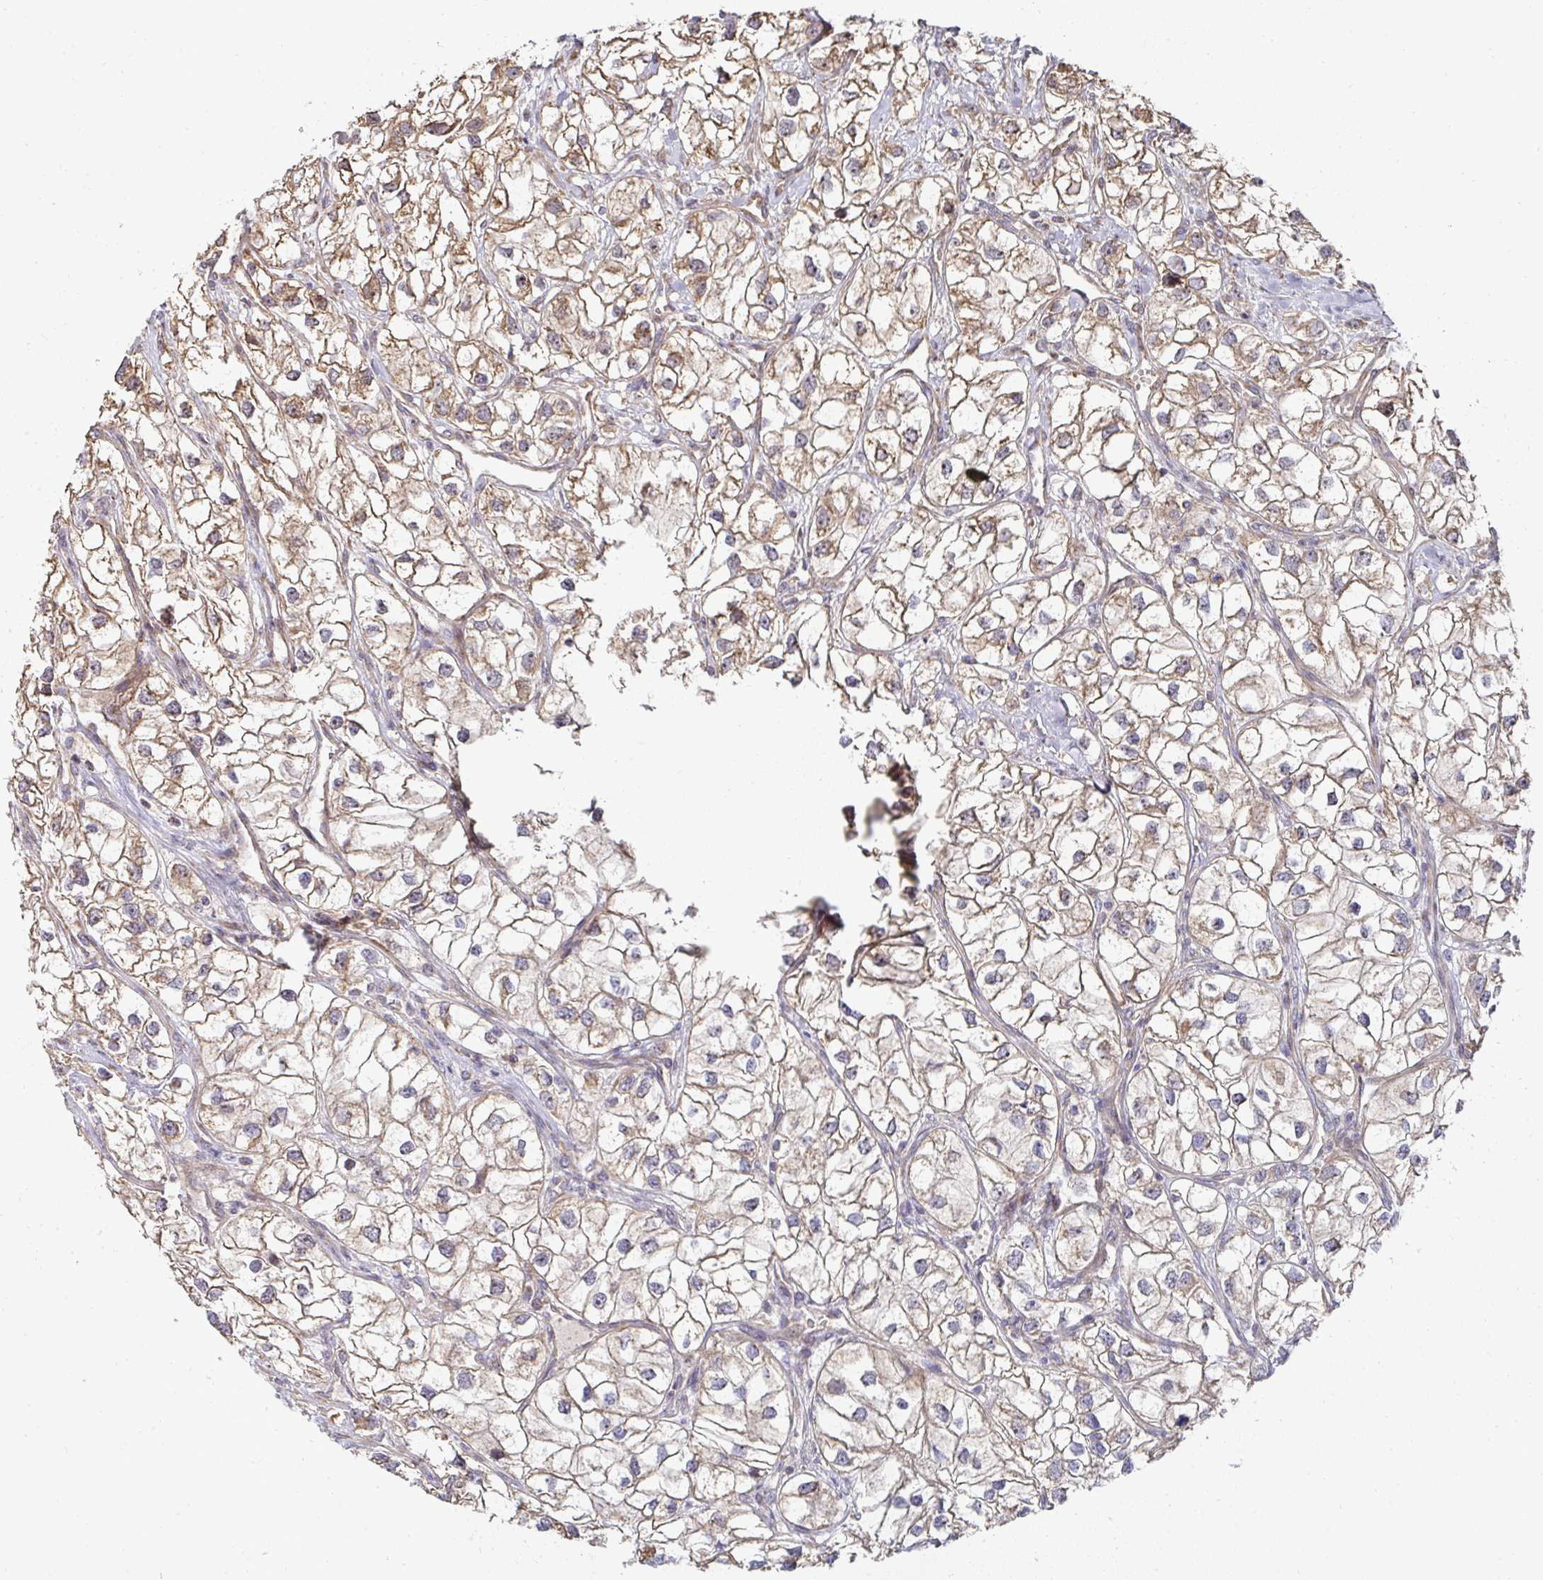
{"staining": {"intensity": "moderate", "quantity": ">75%", "location": "cytoplasmic/membranous"}, "tissue": "renal cancer", "cell_type": "Tumor cells", "image_type": "cancer", "snomed": [{"axis": "morphology", "description": "Adenocarcinoma, NOS"}, {"axis": "topography", "description": "Kidney"}], "caption": "Human renal adenocarcinoma stained with a protein marker exhibits moderate staining in tumor cells.", "gene": "AGTPBP1", "patient": {"sex": "male", "age": 59}}